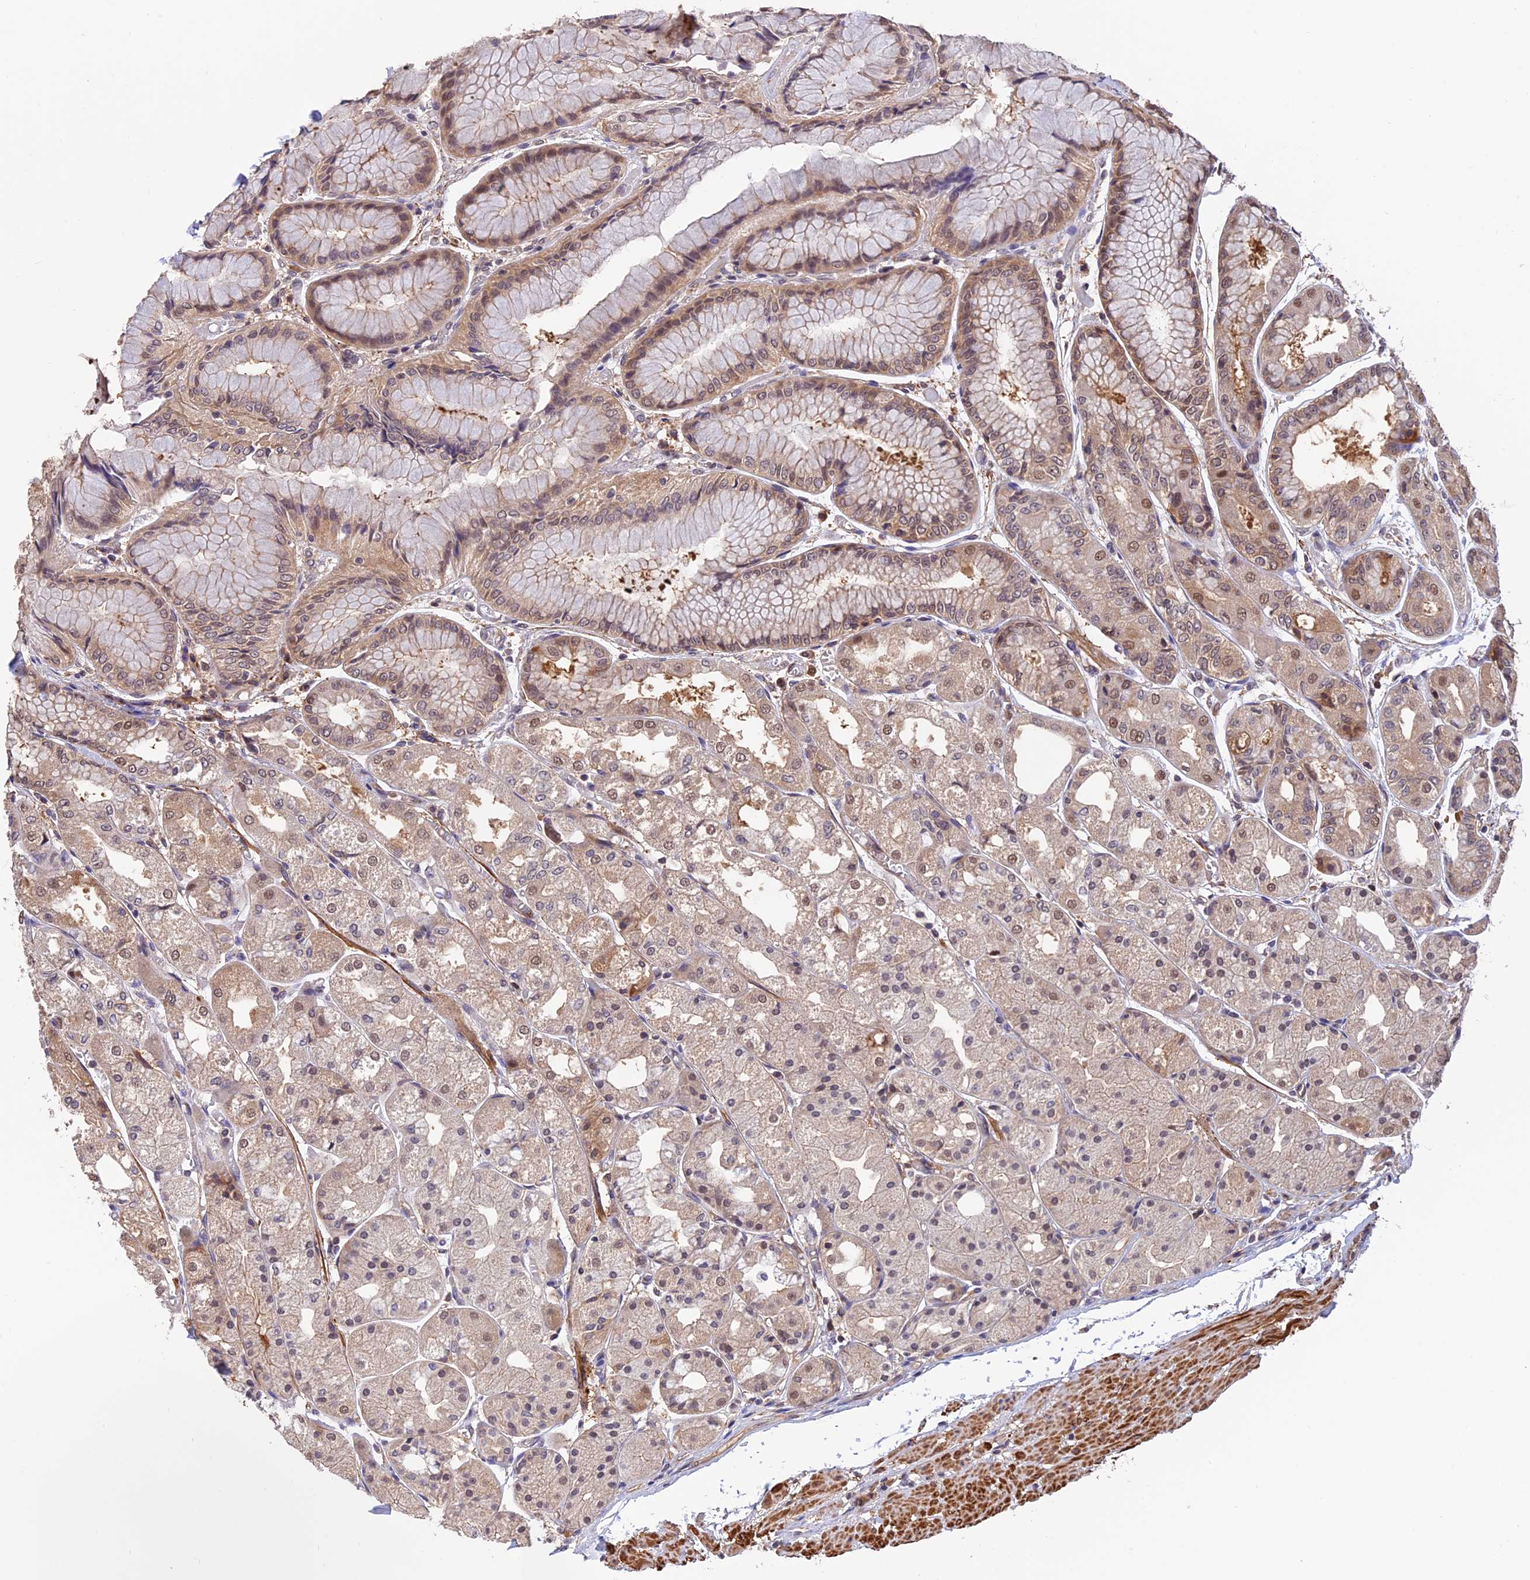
{"staining": {"intensity": "moderate", "quantity": "<25%", "location": "cytoplasmic/membranous,nuclear"}, "tissue": "stomach", "cell_type": "Glandular cells", "image_type": "normal", "snomed": [{"axis": "morphology", "description": "Normal tissue, NOS"}, {"axis": "topography", "description": "Stomach, upper"}], "caption": "Moderate cytoplasmic/membranous,nuclear staining is identified in about <25% of glandular cells in unremarkable stomach.", "gene": "PSMB3", "patient": {"sex": "male", "age": 72}}